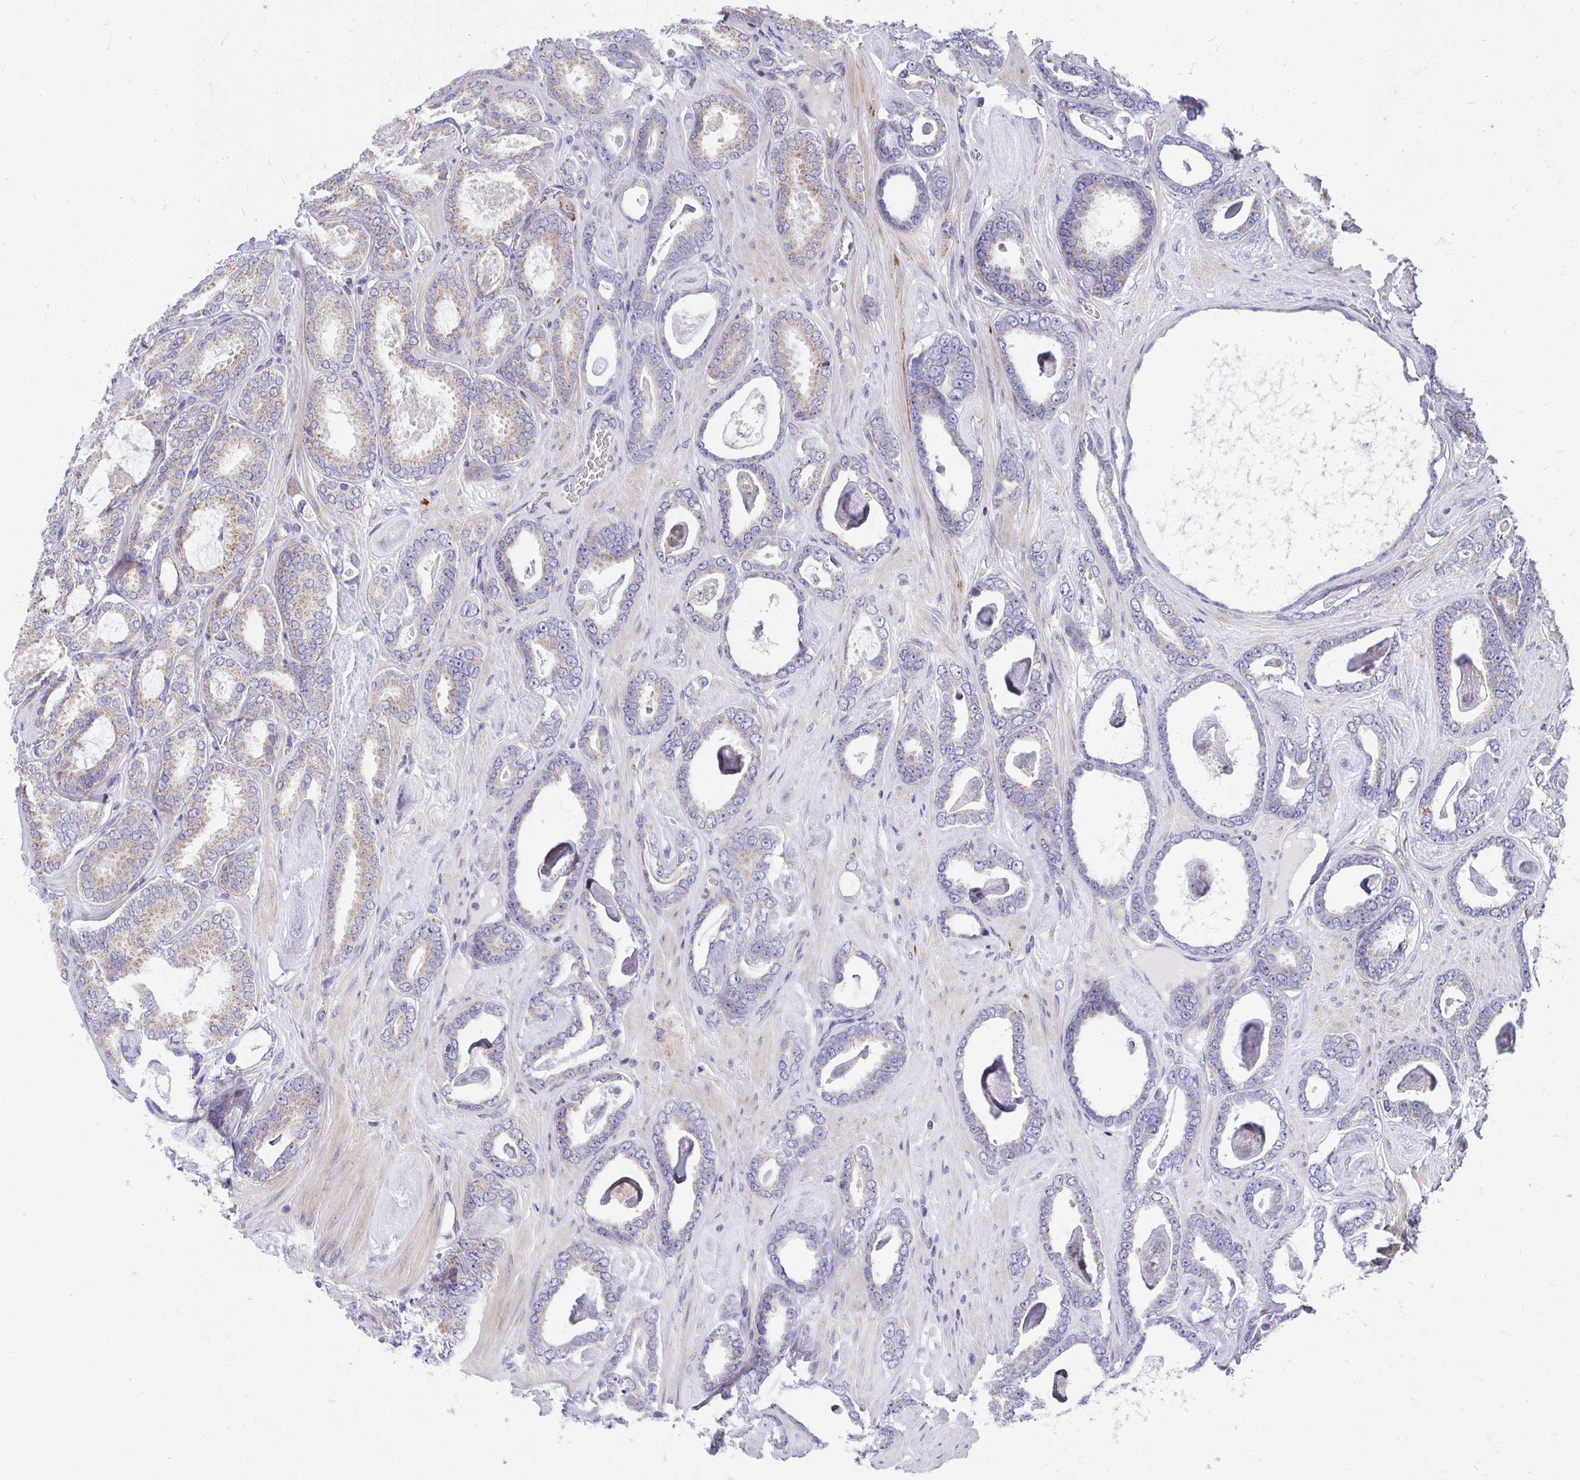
{"staining": {"intensity": "weak", "quantity": "25%-75%", "location": "cytoplasmic/membranous"}, "tissue": "prostate cancer", "cell_type": "Tumor cells", "image_type": "cancer", "snomed": [{"axis": "morphology", "description": "Adenocarcinoma, High grade"}, {"axis": "topography", "description": "Prostate"}], "caption": "Protein staining exhibits weak cytoplasmic/membranous staining in approximately 25%-75% of tumor cells in prostate cancer (high-grade adenocarcinoma).", "gene": "IL37", "patient": {"sex": "male", "age": 63}}